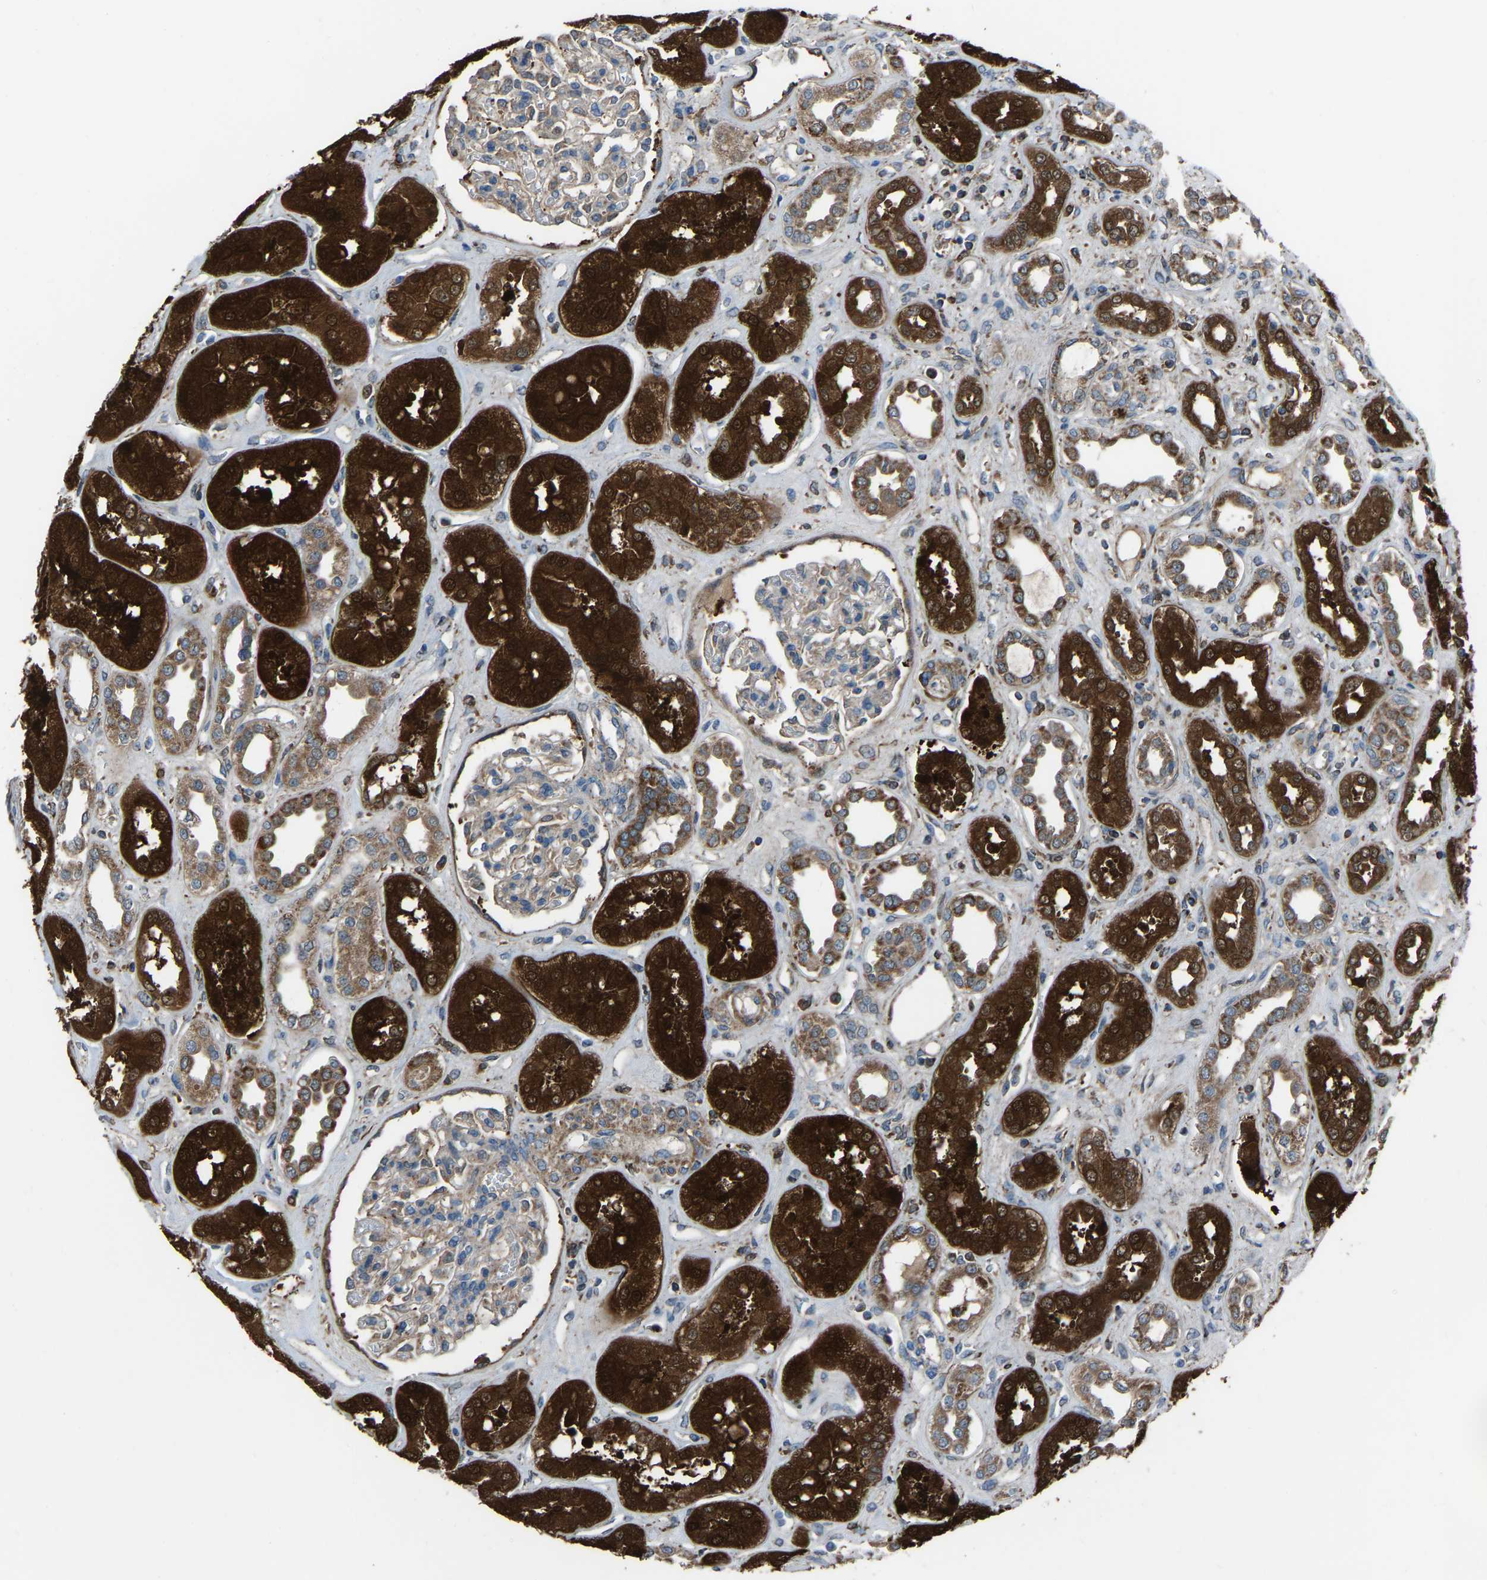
{"staining": {"intensity": "weak", "quantity": "25%-75%", "location": "cytoplasmic/membranous"}, "tissue": "kidney", "cell_type": "Cells in glomeruli", "image_type": "normal", "snomed": [{"axis": "morphology", "description": "Normal tissue, NOS"}, {"axis": "topography", "description": "Kidney"}], "caption": "Immunohistochemical staining of benign human kidney exhibits weak cytoplasmic/membranous protein staining in approximately 25%-75% of cells in glomeruli. The staining was performed using DAB (3,3'-diaminobenzidine) to visualize the protein expression in brown, while the nuclei were stained in blue with hematoxylin (Magnification: 20x).", "gene": "AKR1A1", "patient": {"sex": "male", "age": 59}}